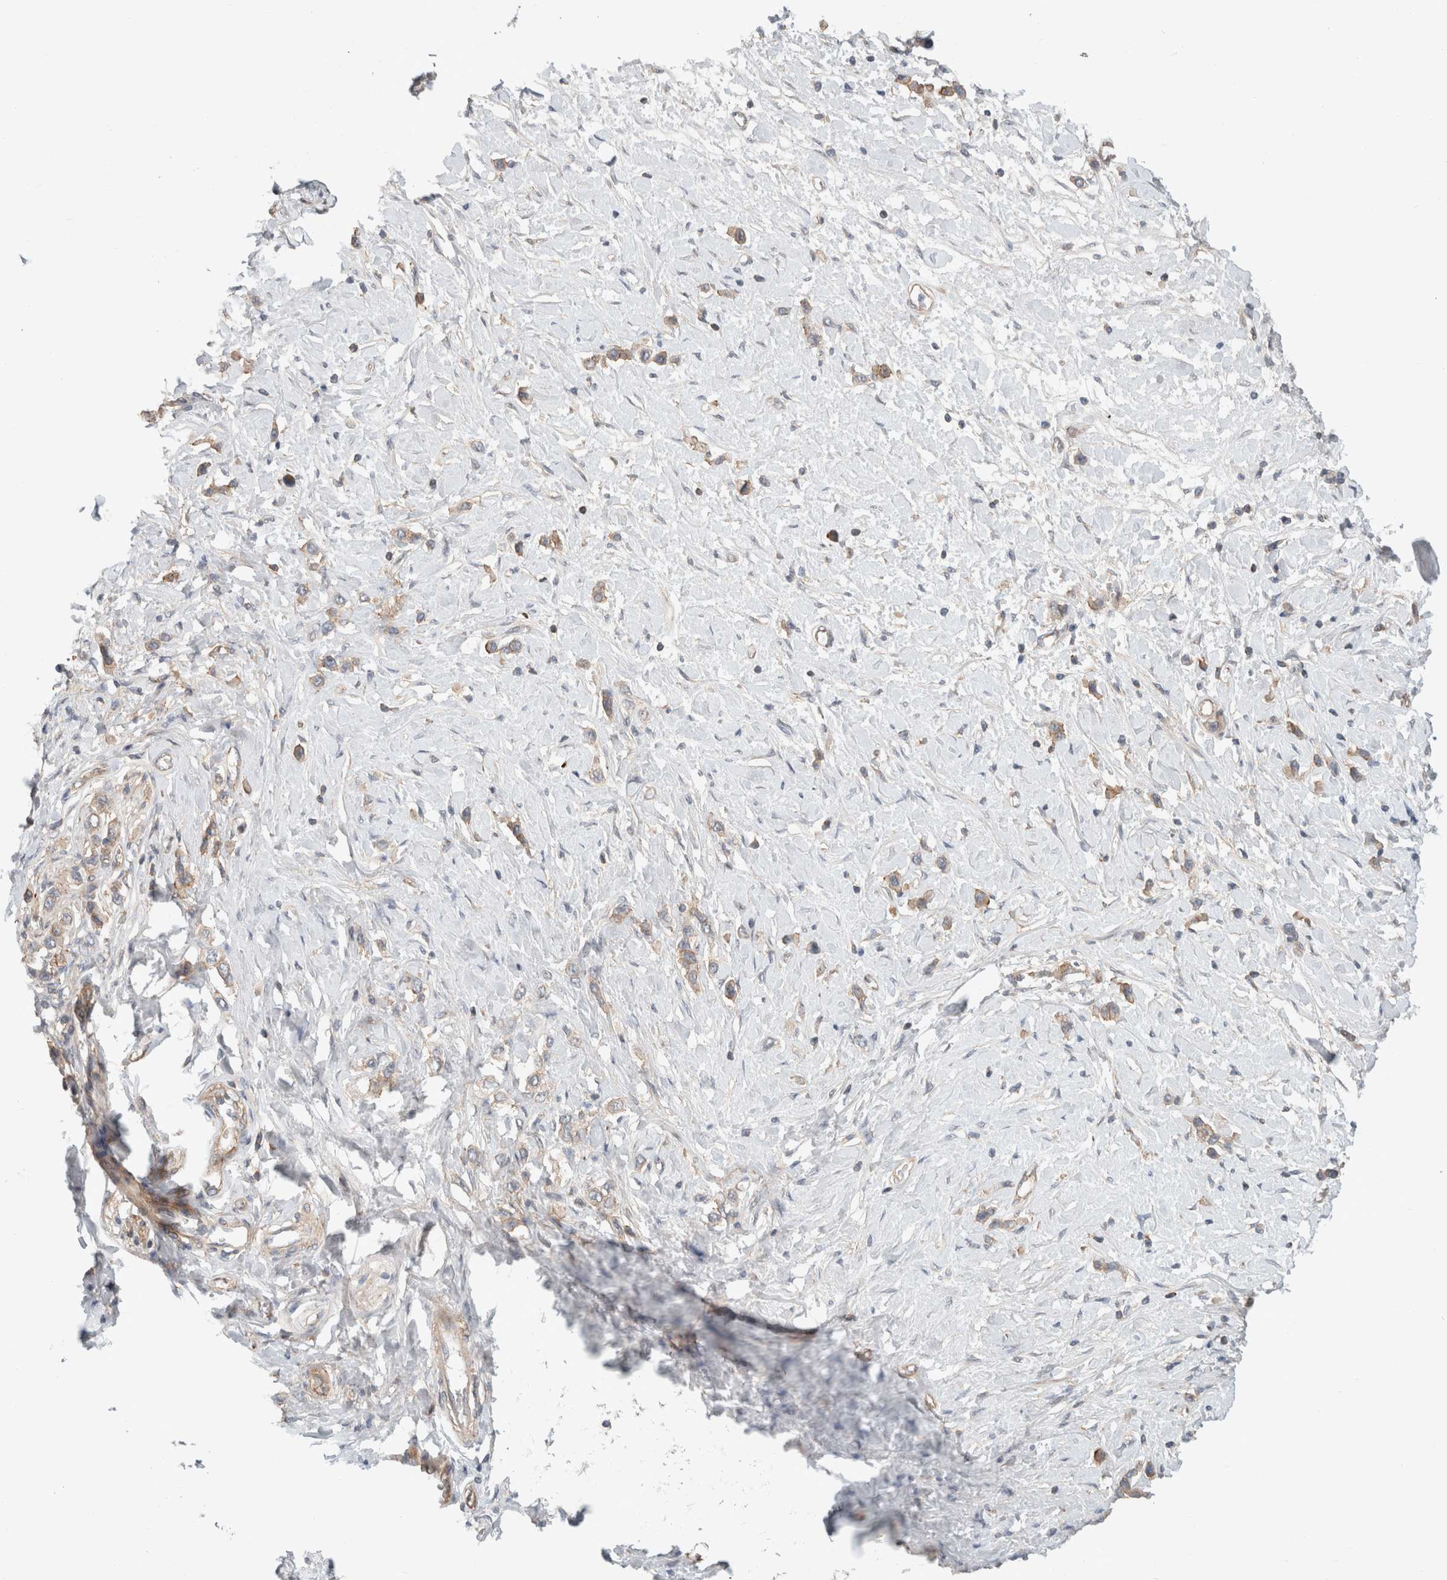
{"staining": {"intensity": "weak", "quantity": "25%-75%", "location": "cytoplasmic/membranous"}, "tissue": "stomach cancer", "cell_type": "Tumor cells", "image_type": "cancer", "snomed": [{"axis": "morphology", "description": "Adenocarcinoma, NOS"}, {"axis": "topography", "description": "Stomach"}], "caption": "DAB (3,3'-diaminobenzidine) immunohistochemical staining of human stomach cancer demonstrates weak cytoplasmic/membranous protein expression in about 25%-75% of tumor cells.", "gene": "RASAL2", "patient": {"sex": "female", "age": 65}}